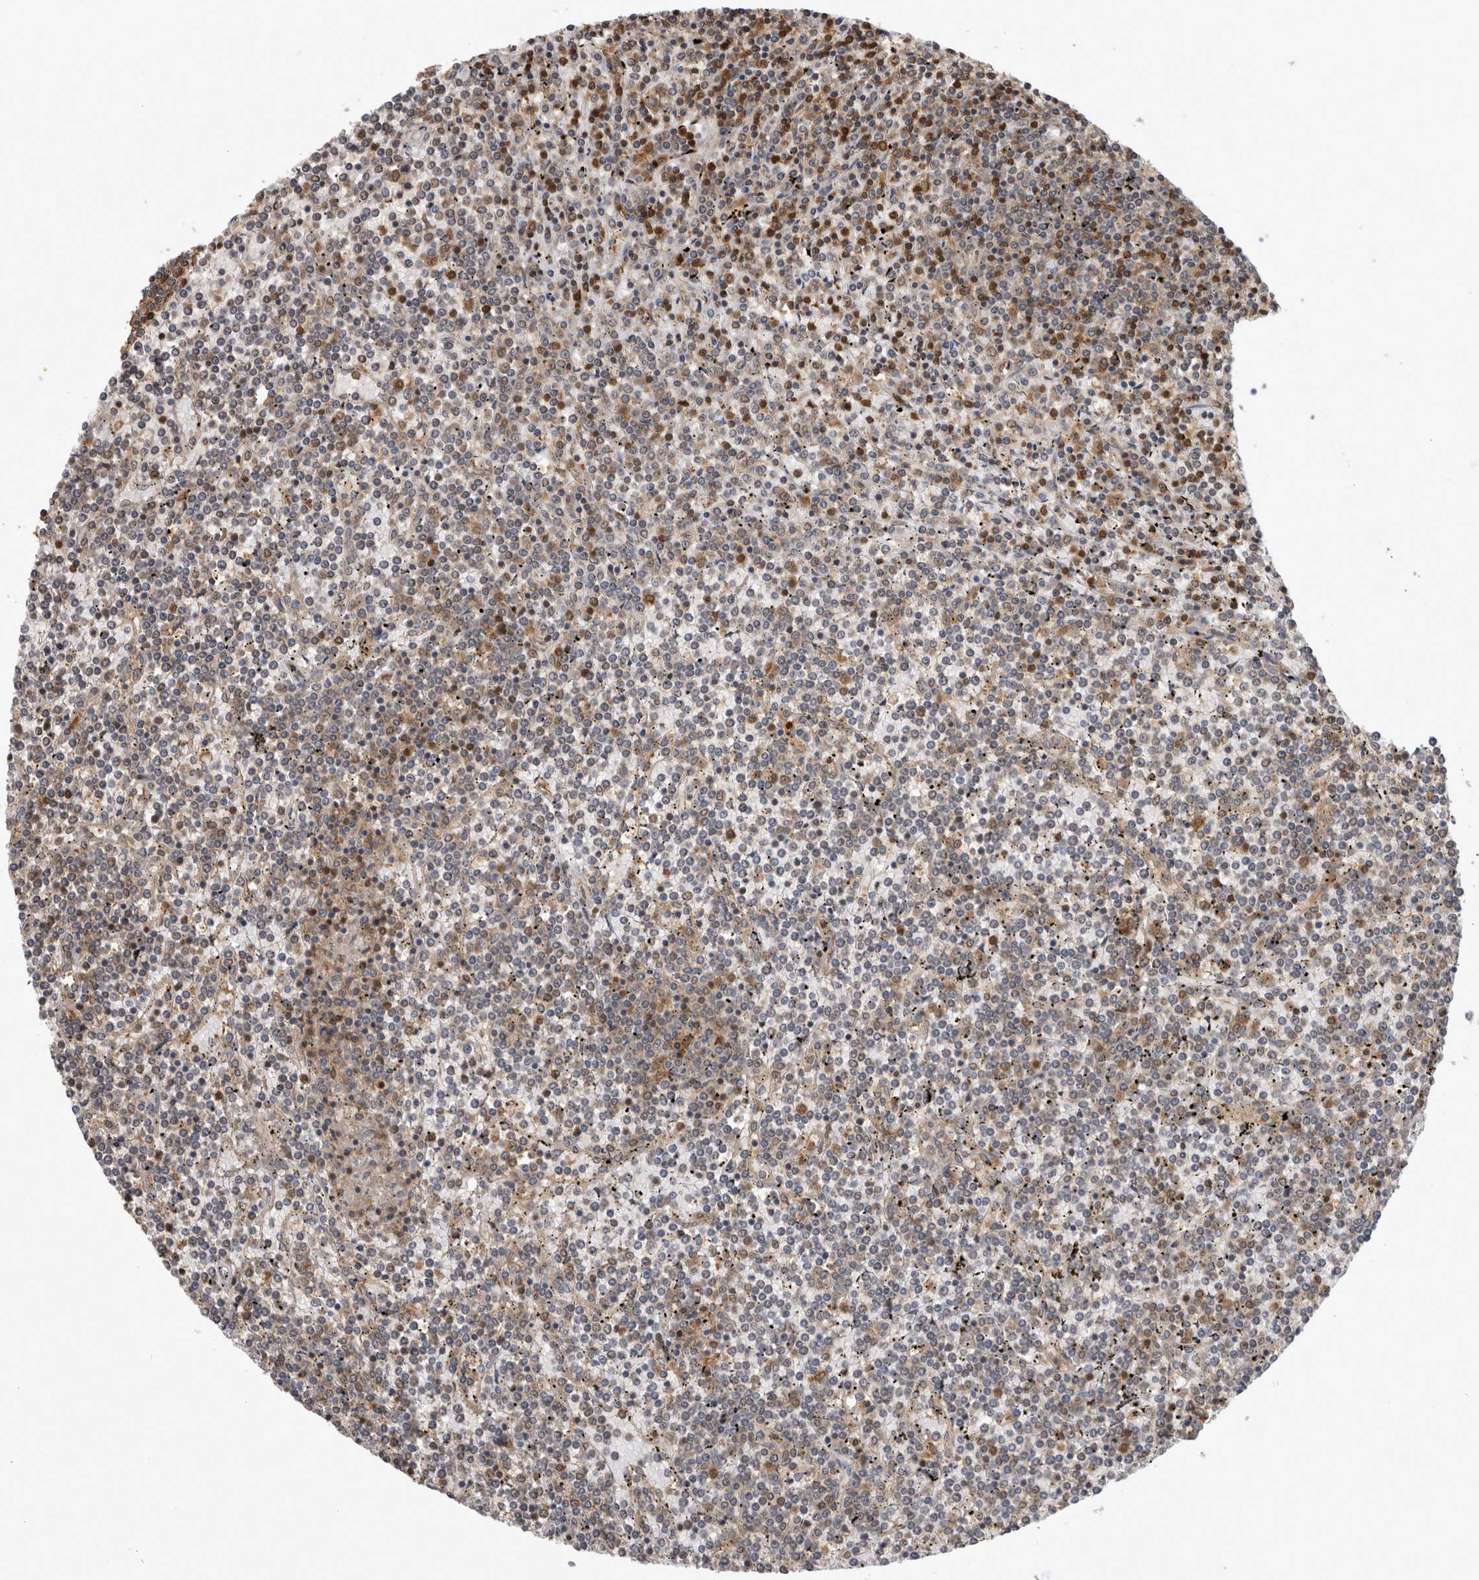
{"staining": {"intensity": "moderate", "quantity": "<25%", "location": "cytoplasmic/membranous"}, "tissue": "lymphoma", "cell_type": "Tumor cells", "image_type": "cancer", "snomed": [{"axis": "morphology", "description": "Malignant lymphoma, non-Hodgkin's type, Low grade"}, {"axis": "topography", "description": "Spleen"}], "caption": "Human low-grade malignant lymphoma, non-Hodgkin's type stained for a protein (brown) reveals moderate cytoplasmic/membranous positive positivity in approximately <25% of tumor cells.", "gene": "ASTN2", "patient": {"sex": "female", "age": 19}}